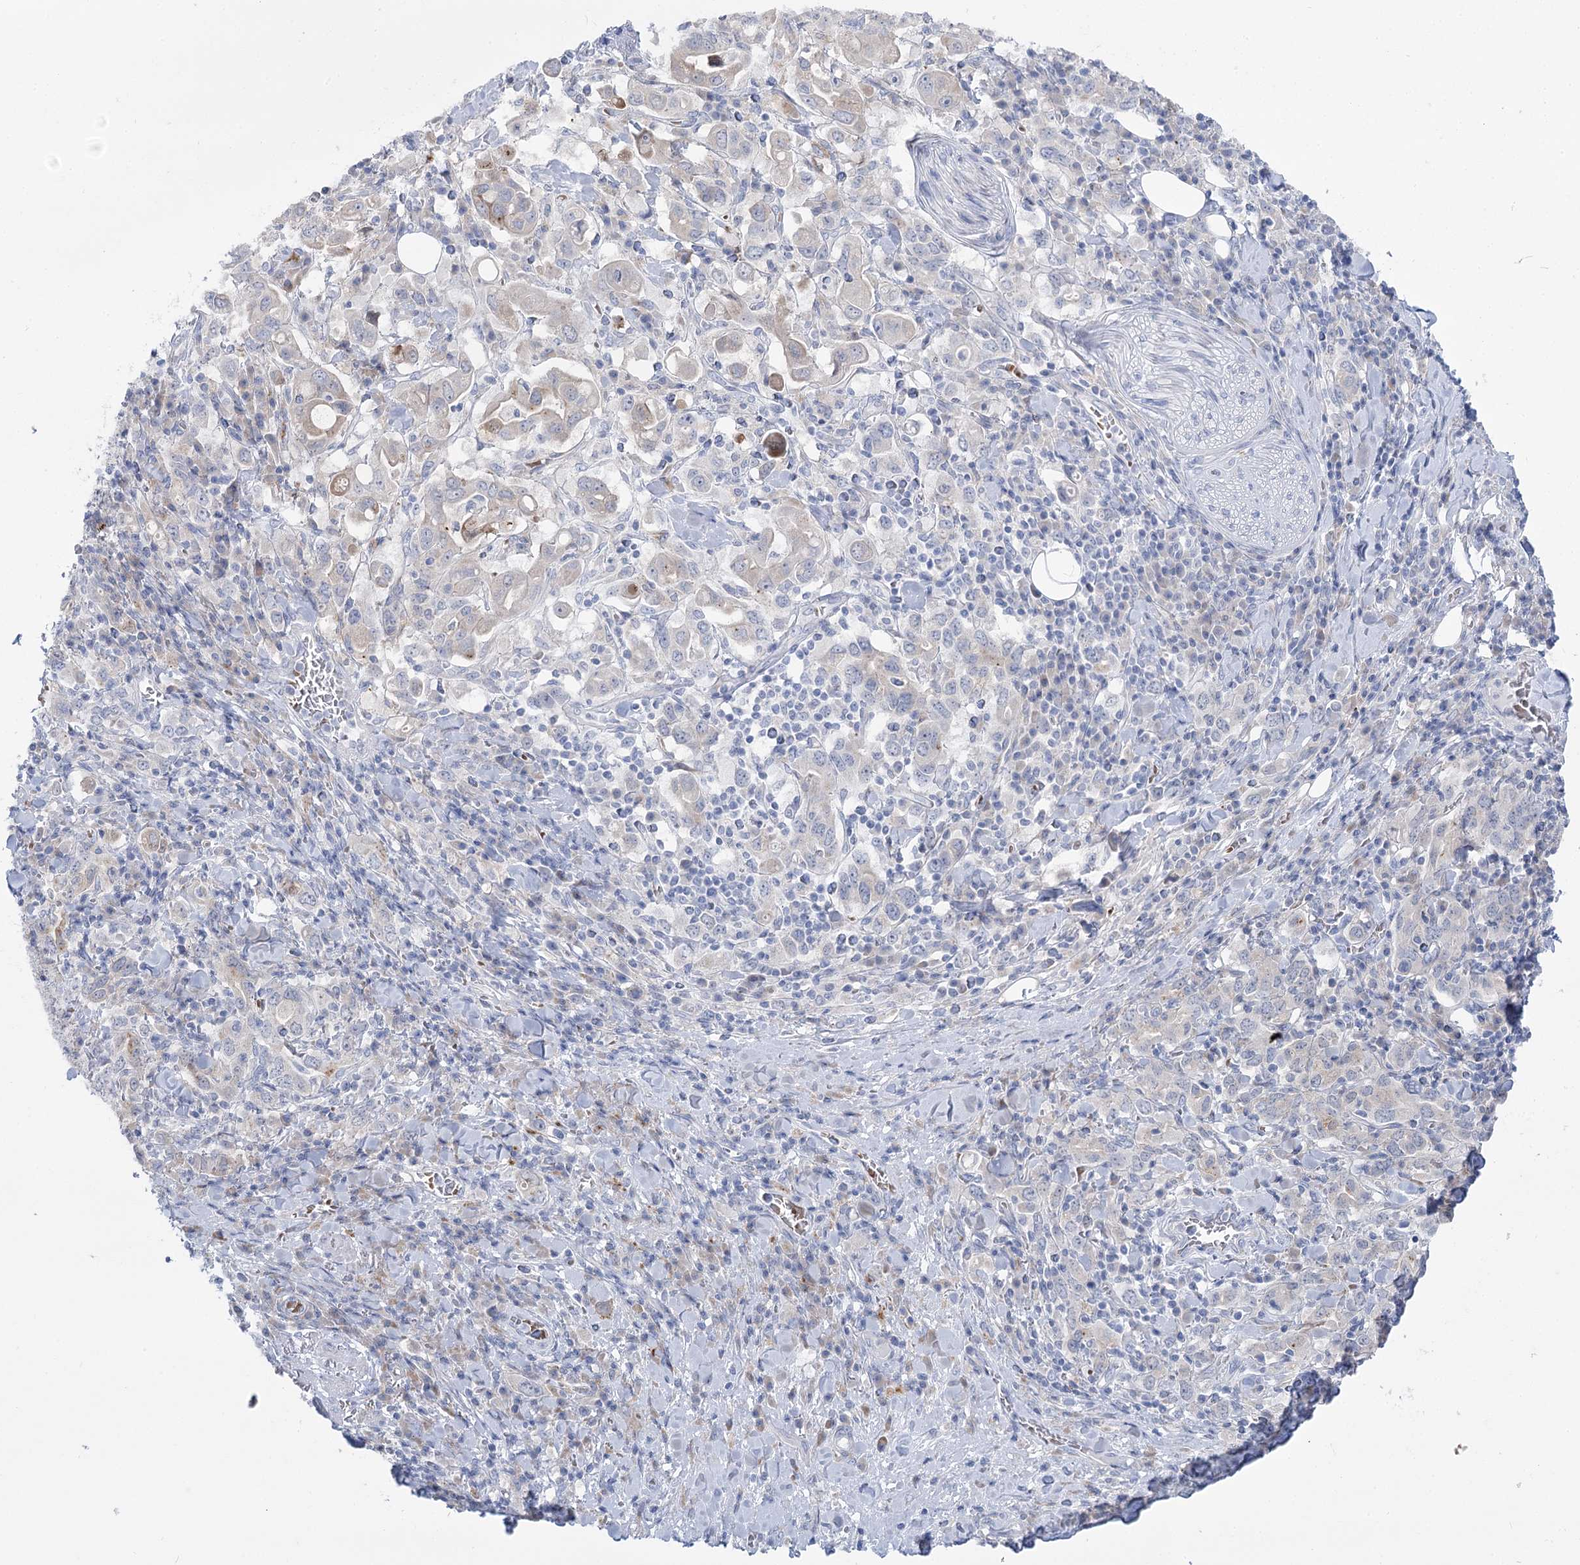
{"staining": {"intensity": "weak", "quantity": "<25%", "location": "cytoplasmic/membranous"}, "tissue": "stomach cancer", "cell_type": "Tumor cells", "image_type": "cancer", "snomed": [{"axis": "morphology", "description": "Adenocarcinoma, NOS"}, {"axis": "topography", "description": "Stomach, upper"}], "caption": "IHC of human adenocarcinoma (stomach) reveals no positivity in tumor cells.", "gene": "SIAE", "patient": {"sex": "male", "age": 62}}